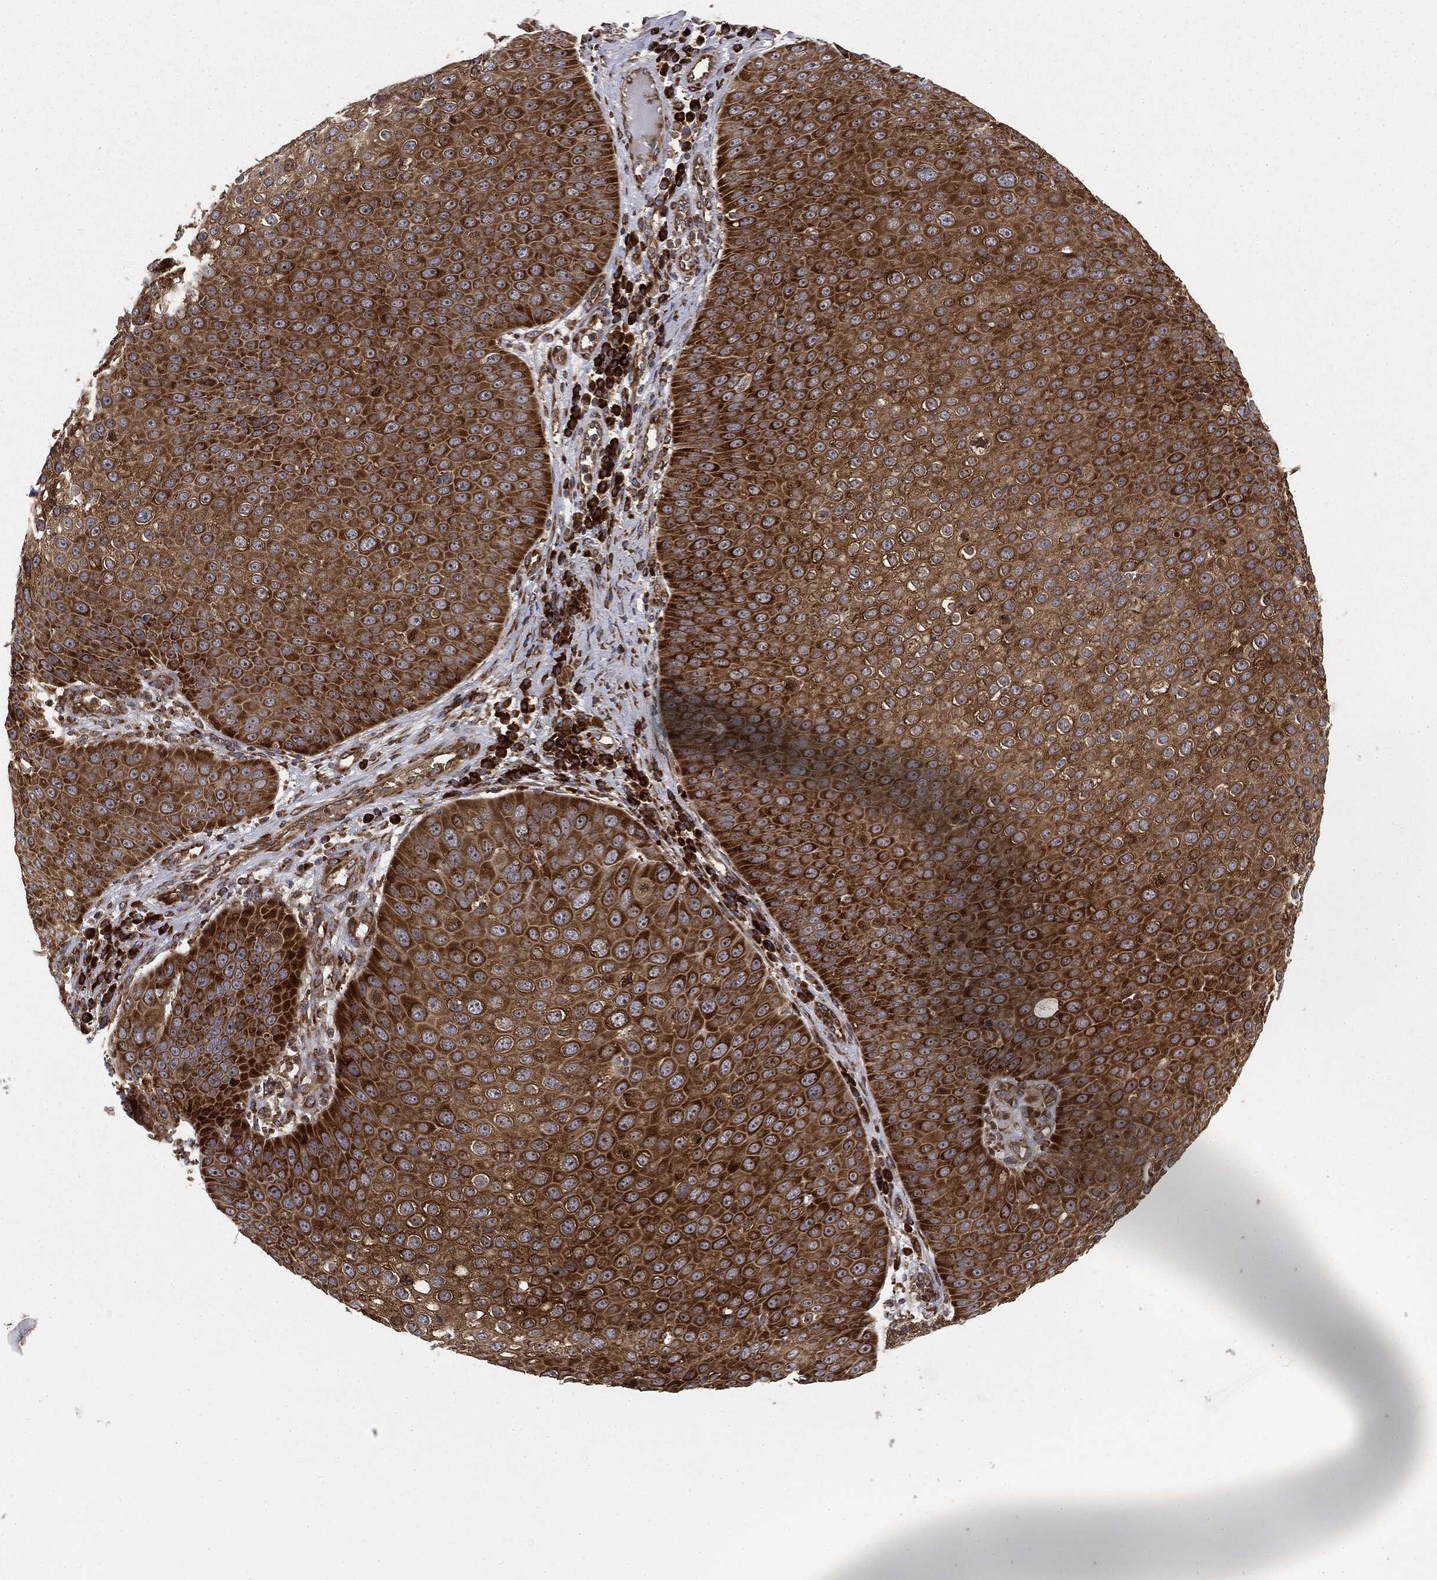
{"staining": {"intensity": "strong", "quantity": ">75%", "location": "cytoplasmic/membranous"}, "tissue": "skin cancer", "cell_type": "Tumor cells", "image_type": "cancer", "snomed": [{"axis": "morphology", "description": "Squamous cell carcinoma, NOS"}, {"axis": "topography", "description": "Skin"}], "caption": "A micrograph showing strong cytoplasmic/membranous expression in approximately >75% of tumor cells in skin squamous cell carcinoma, as visualized by brown immunohistochemical staining.", "gene": "EIF2AK2", "patient": {"sex": "male", "age": 71}}